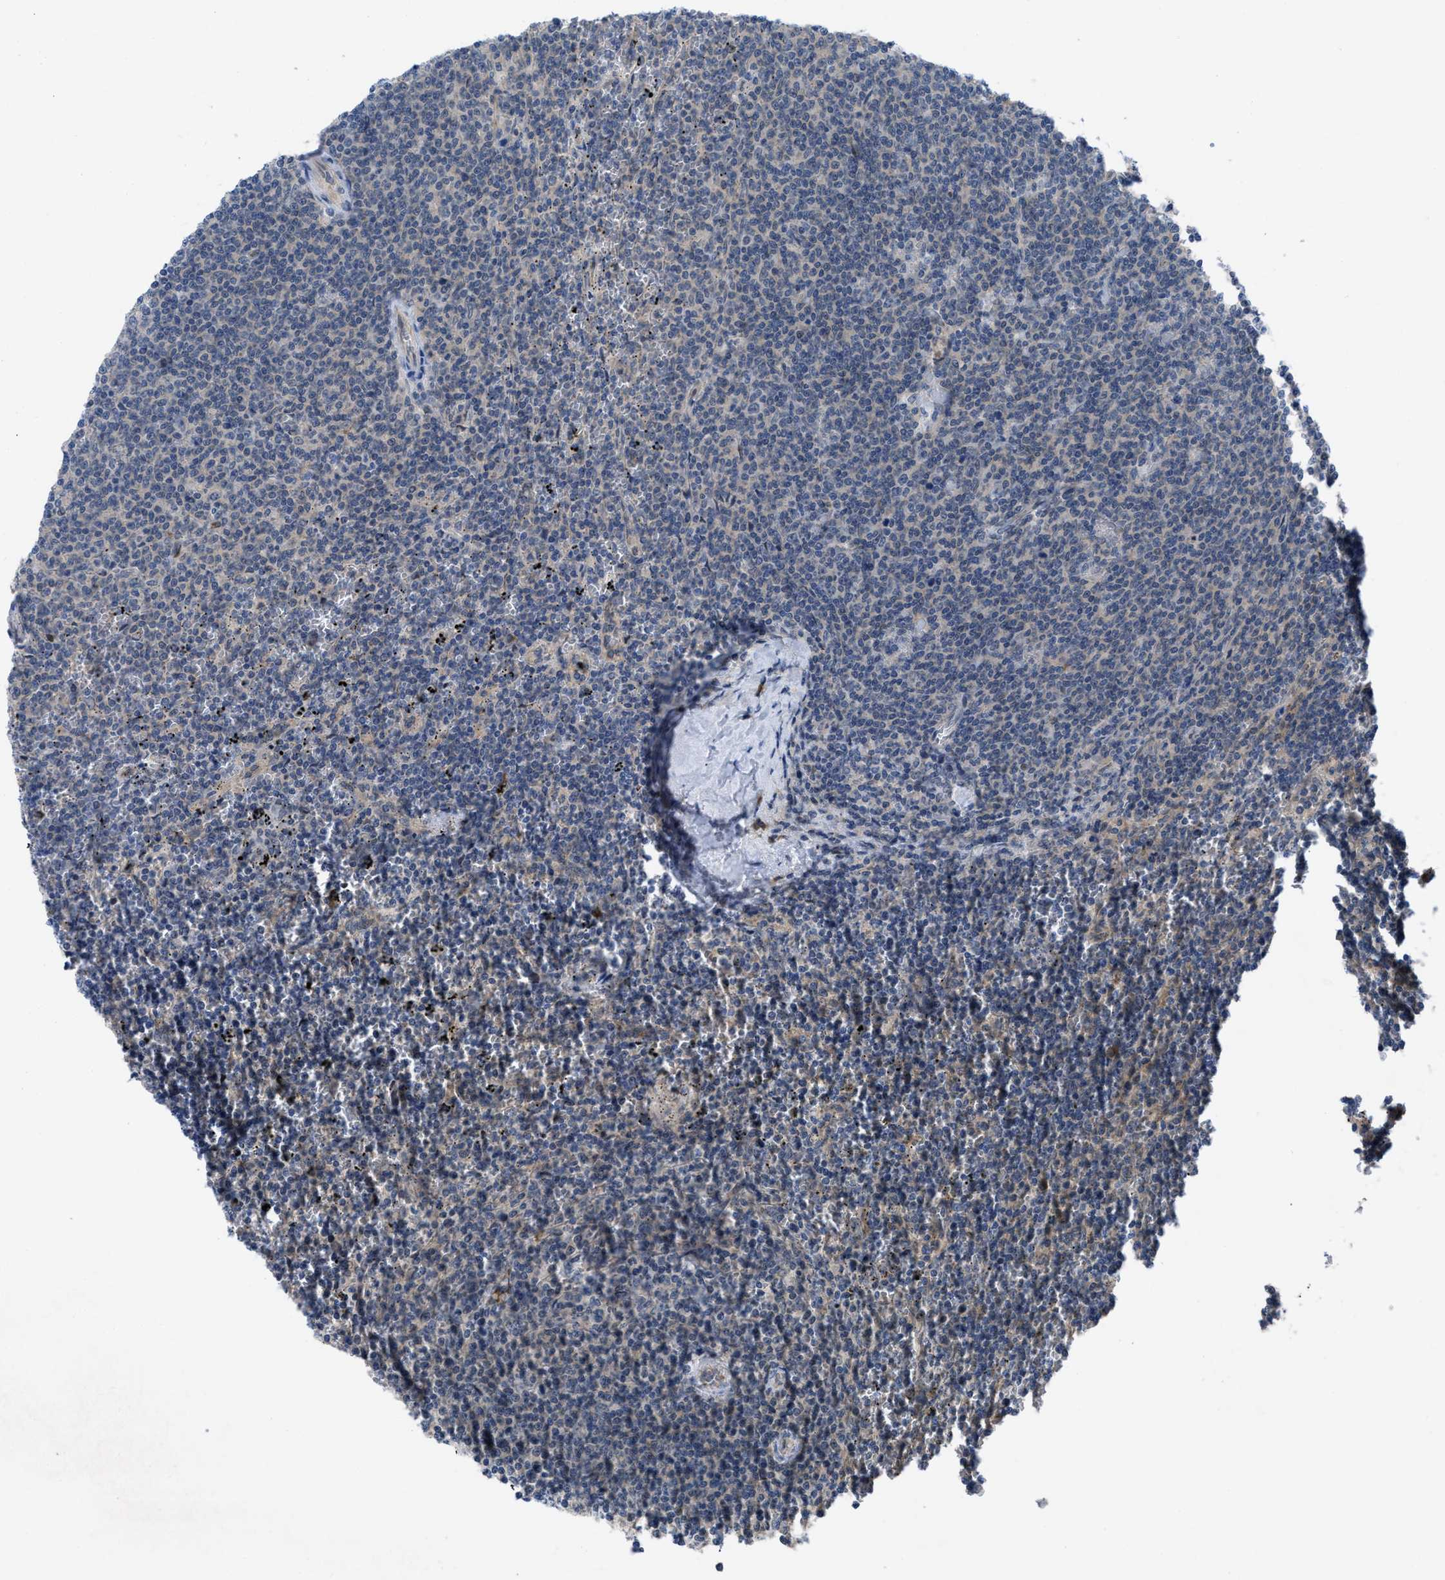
{"staining": {"intensity": "negative", "quantity": "none", "location": "none"}, "tissue": "lymphoma", "cell_type": "Tumor cells", "image_type": "cancer", "snomed": [{"axis": "morphology", "description": "Malignant lymphoma, non-Hodgkin's type, Low grade"}, {"axis": "topography", "description": "Spleen"}], "caption": "DAB (3,3'-diaminobenzidine) immunohistochemical staining of malignant lymphoma, non-Hodgkin's type (low-grade) displays no significant positivity in tumor cells. (DAB (3,3'-diaminobenzidine) IHC, high magnification).", "gene": "IL17RE", "patient": {"sex": "female", "age": 50}}